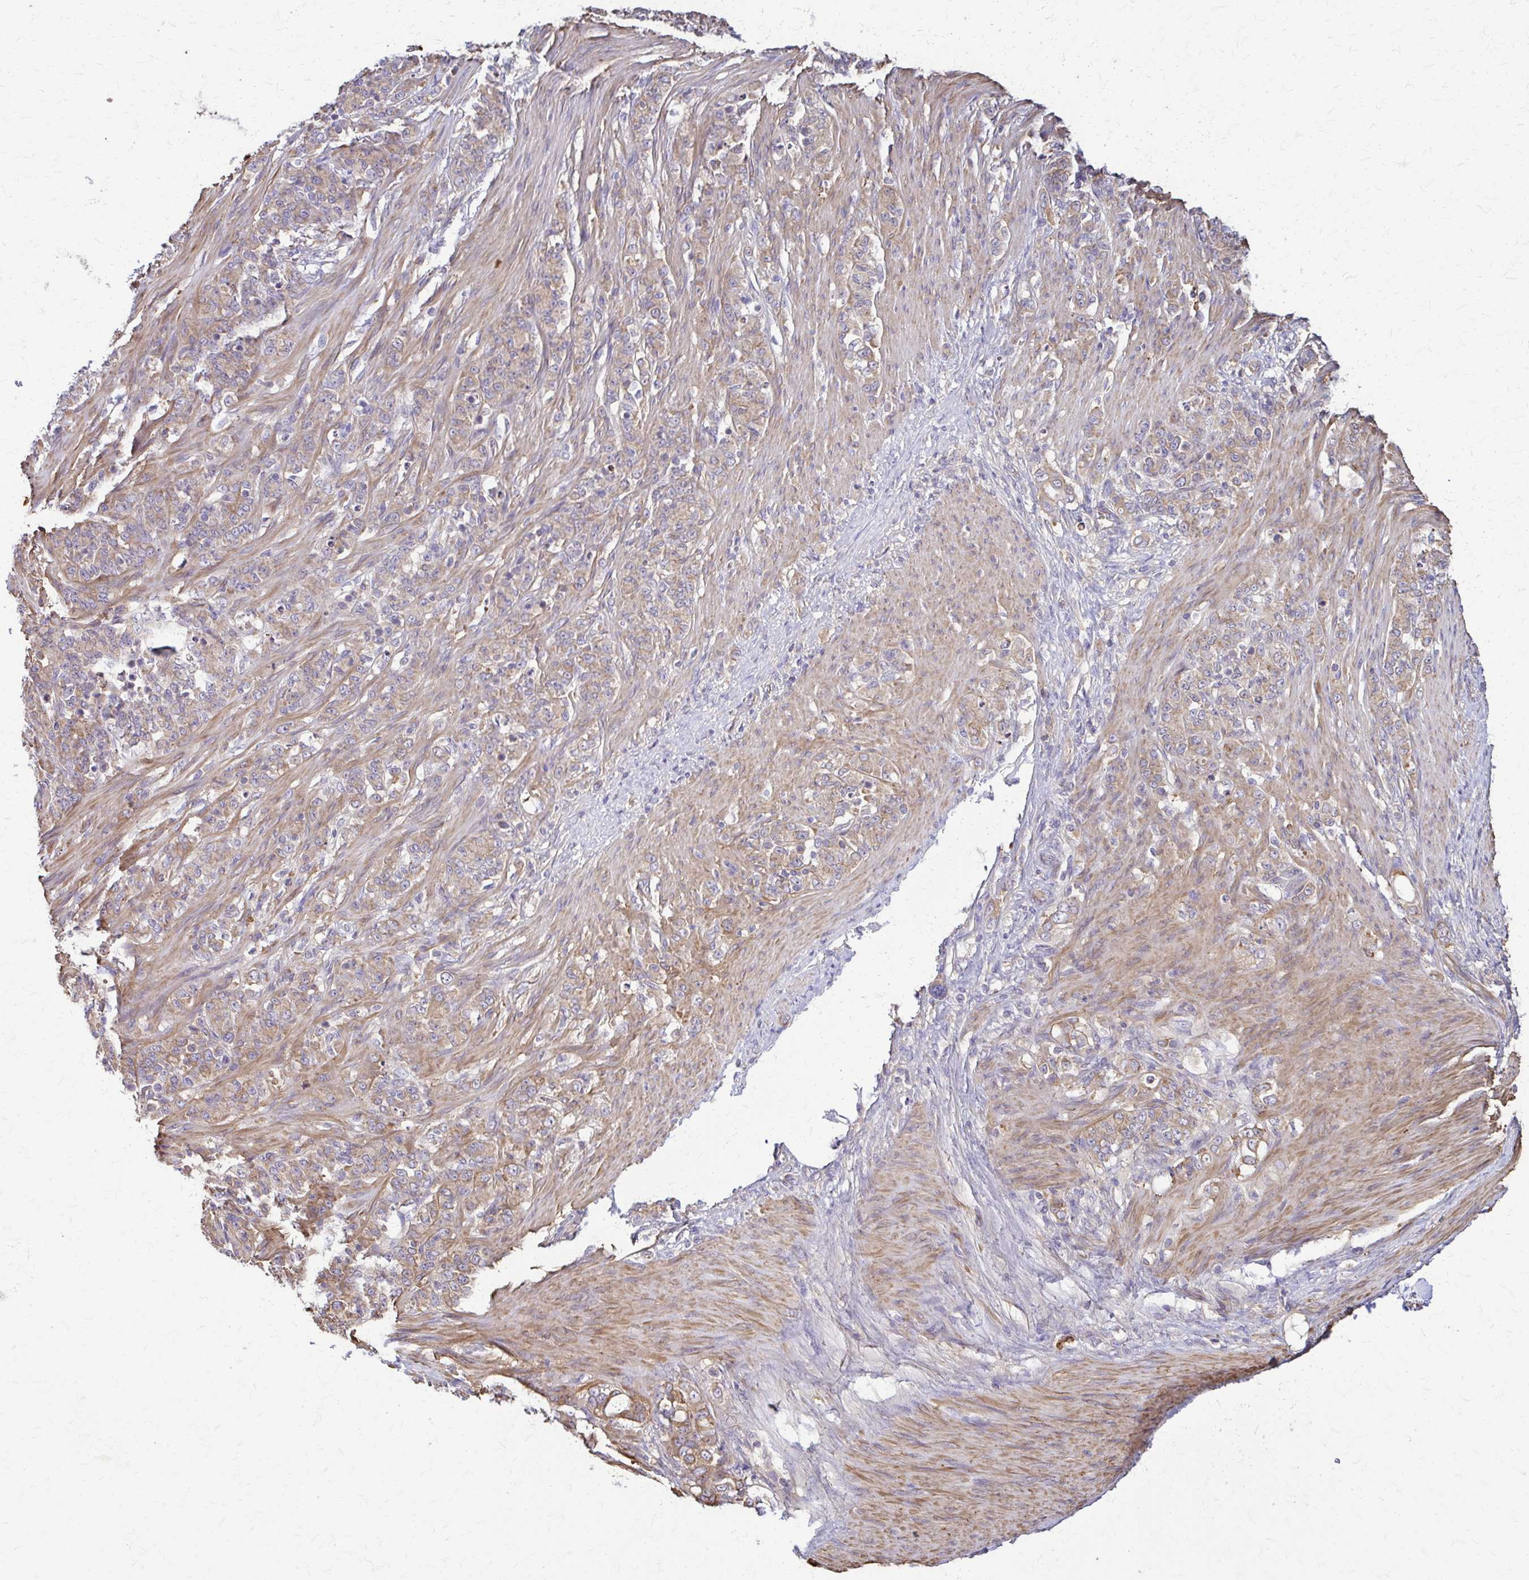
{"staining": {"intensity": "weak", "quantity": "25%-75%", "location": "cytoplasmic/membranous"}, "tissue": "stomach cancer", "cell_type": "Tumor cells", "image_type": "cancer", "snomed": [{"axis": "morphology", "description": "Adenocarcinoma, NOS"}, {"axis": "topography", "description": "Stomach"}], "caption": "A low amount of weak cytoplasmic/membranous staining is identified in approximately 25%-75% of tumor cells in stomach cancer tissue.", "gene": "DSP", "patient": {"sex": "female", "age": 79}}